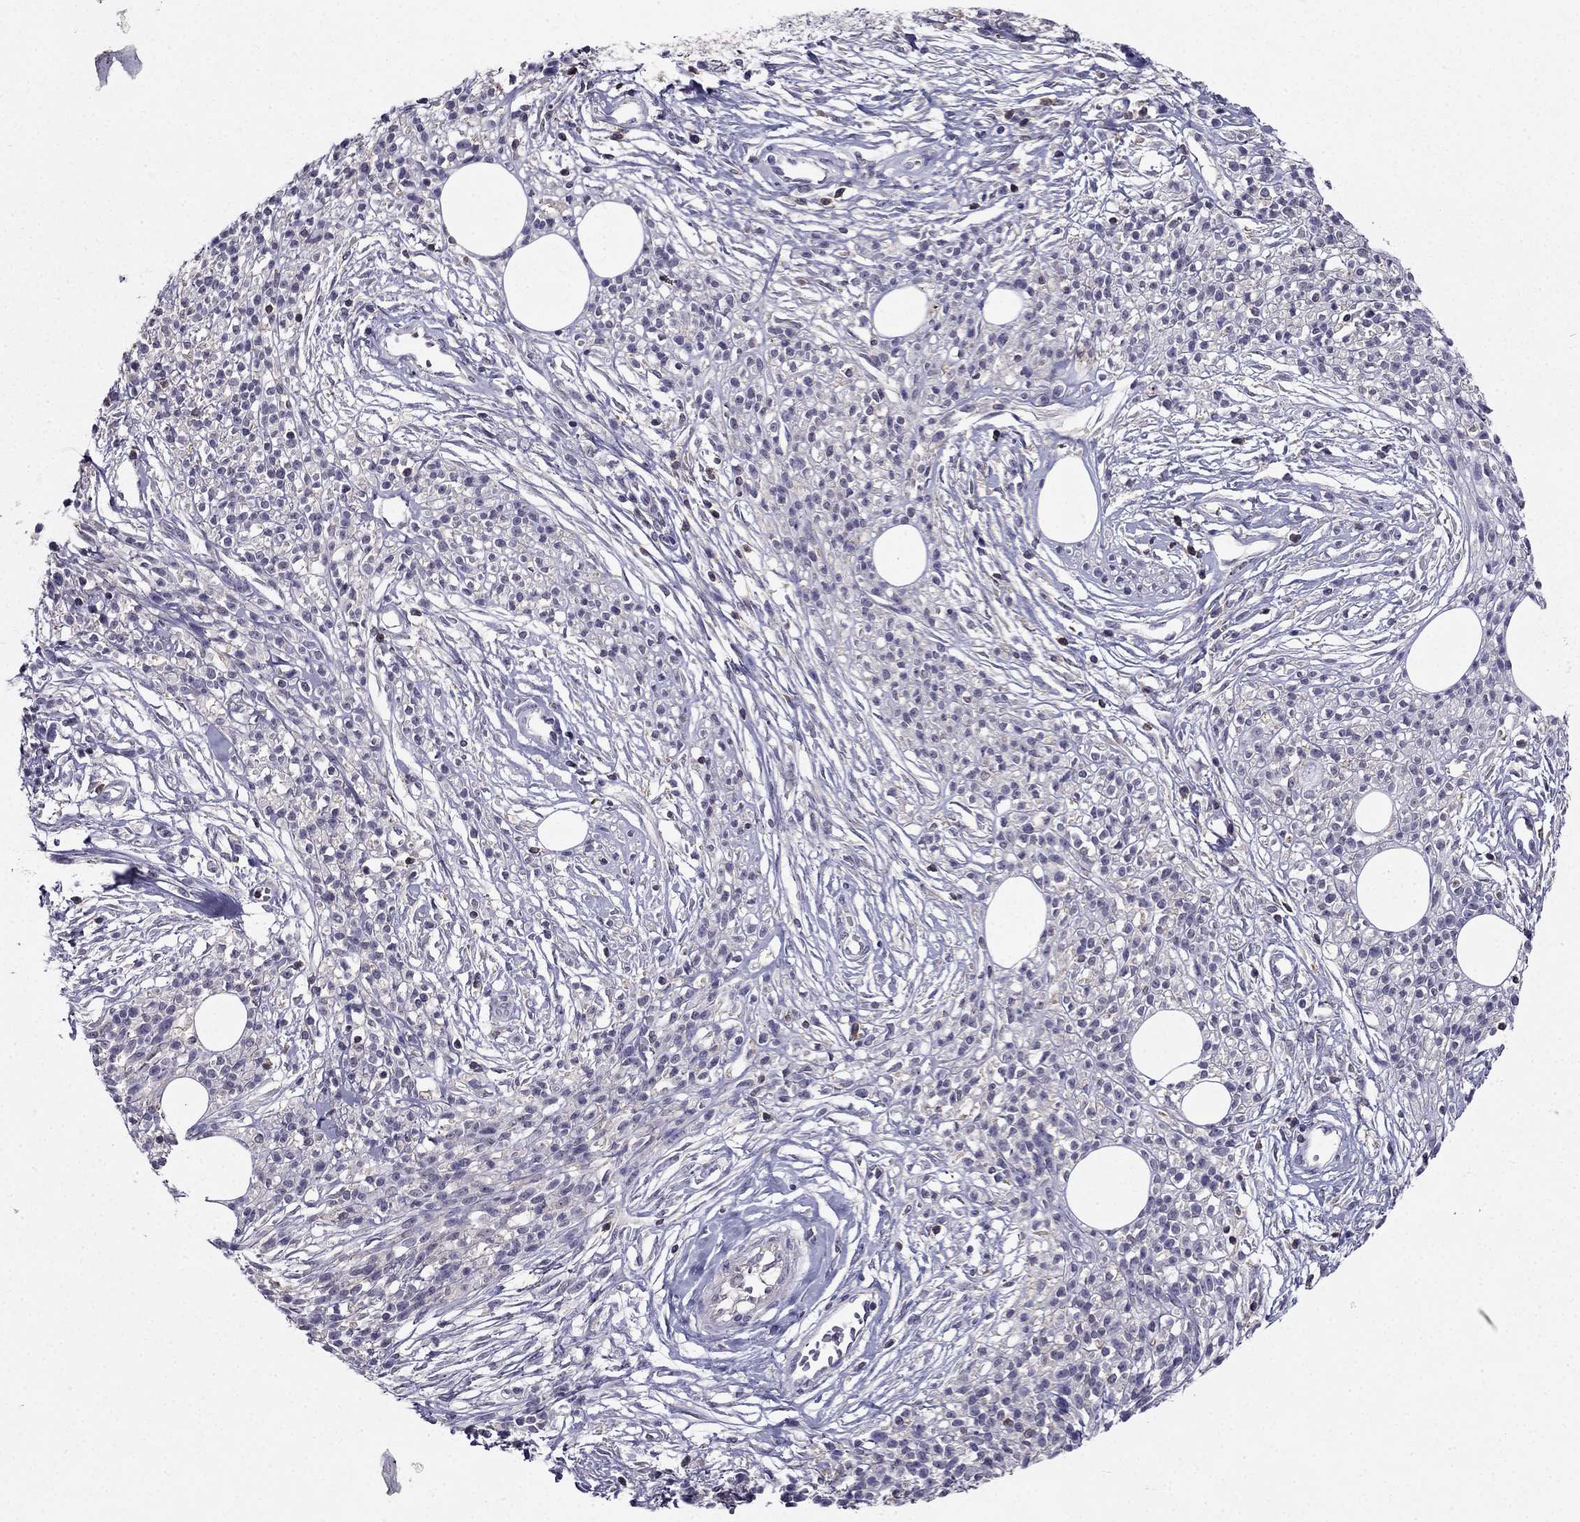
{"staining": {"intensity": "negative", "quantity": "none", "location": "none"}, "tissue": "melanoma", "cell_type": "Tumor cells", "image_type": "cancer", "snomed": [{"axis": "morphology", "description": "Malignant melanoma, NOS"}, {"axis": "topography", "description": "Skin"}, {"axis": "topography", "description": "Skin of trunk"}], "caption": "Malignant melanoma was stained to show a protein in brown. There is no significant expression in tumor cells.", "gene": "AAK1", "patient": {"sex": "male", "age": 74}}